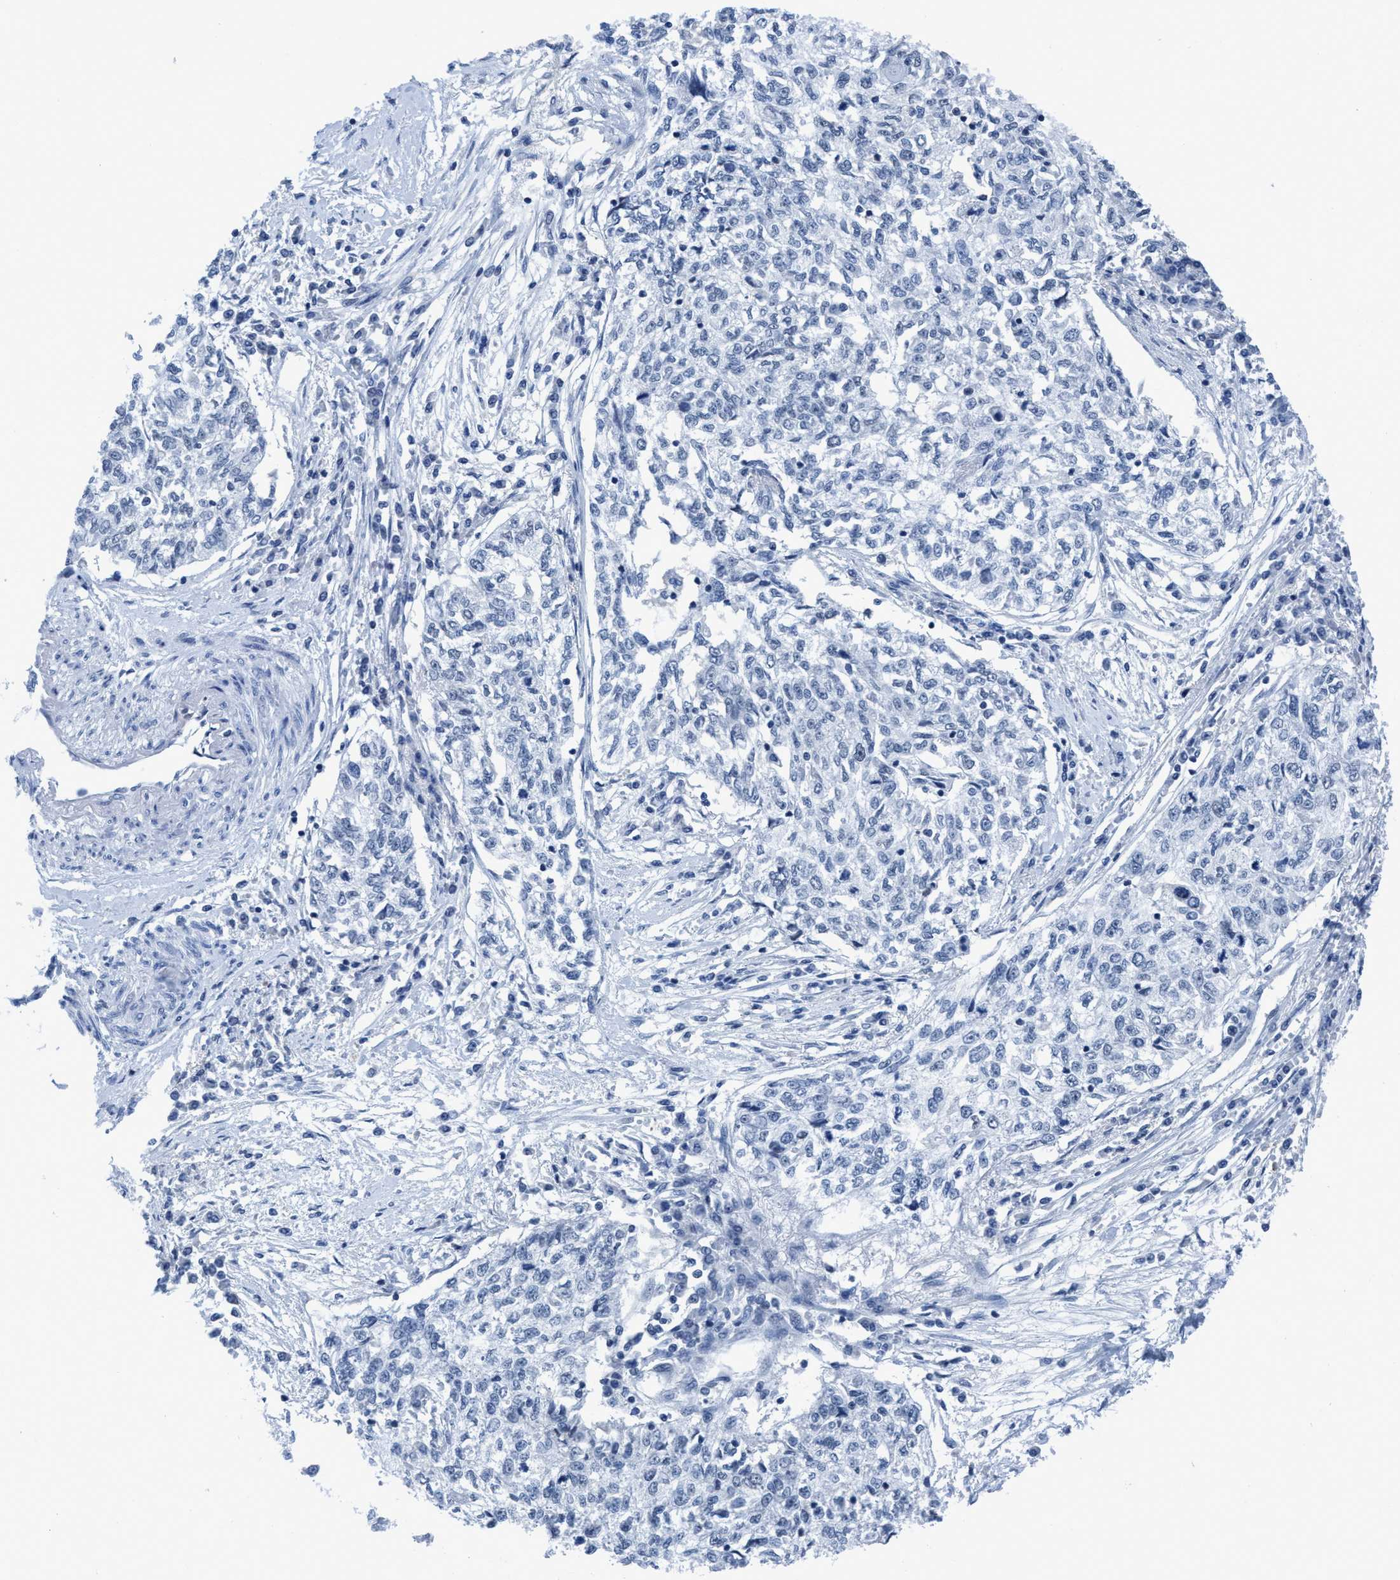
{"staining": {"intensity": "negative", "quantity": "none", "location": "none"}, "tissue": "cervical cancer", "cell_type": "Tumor cells", "image_type": "cancer", "snomed": [{"axis": "morphology", "description": "Squamous cell carcinoma, NOS"}, {"axis": "topography", "description": "Cervix"}], "caption": "The micrograph demonstrates no significant expression in tumor cells of cervical squamous cell carcinoma. (DAB (3,3'-diaminobenzidine) immunohistochemistry (IHC) with hematoxylin counter stain).", "gene": "DNAI1", "patient": {"sex": "female", "age": 57}}